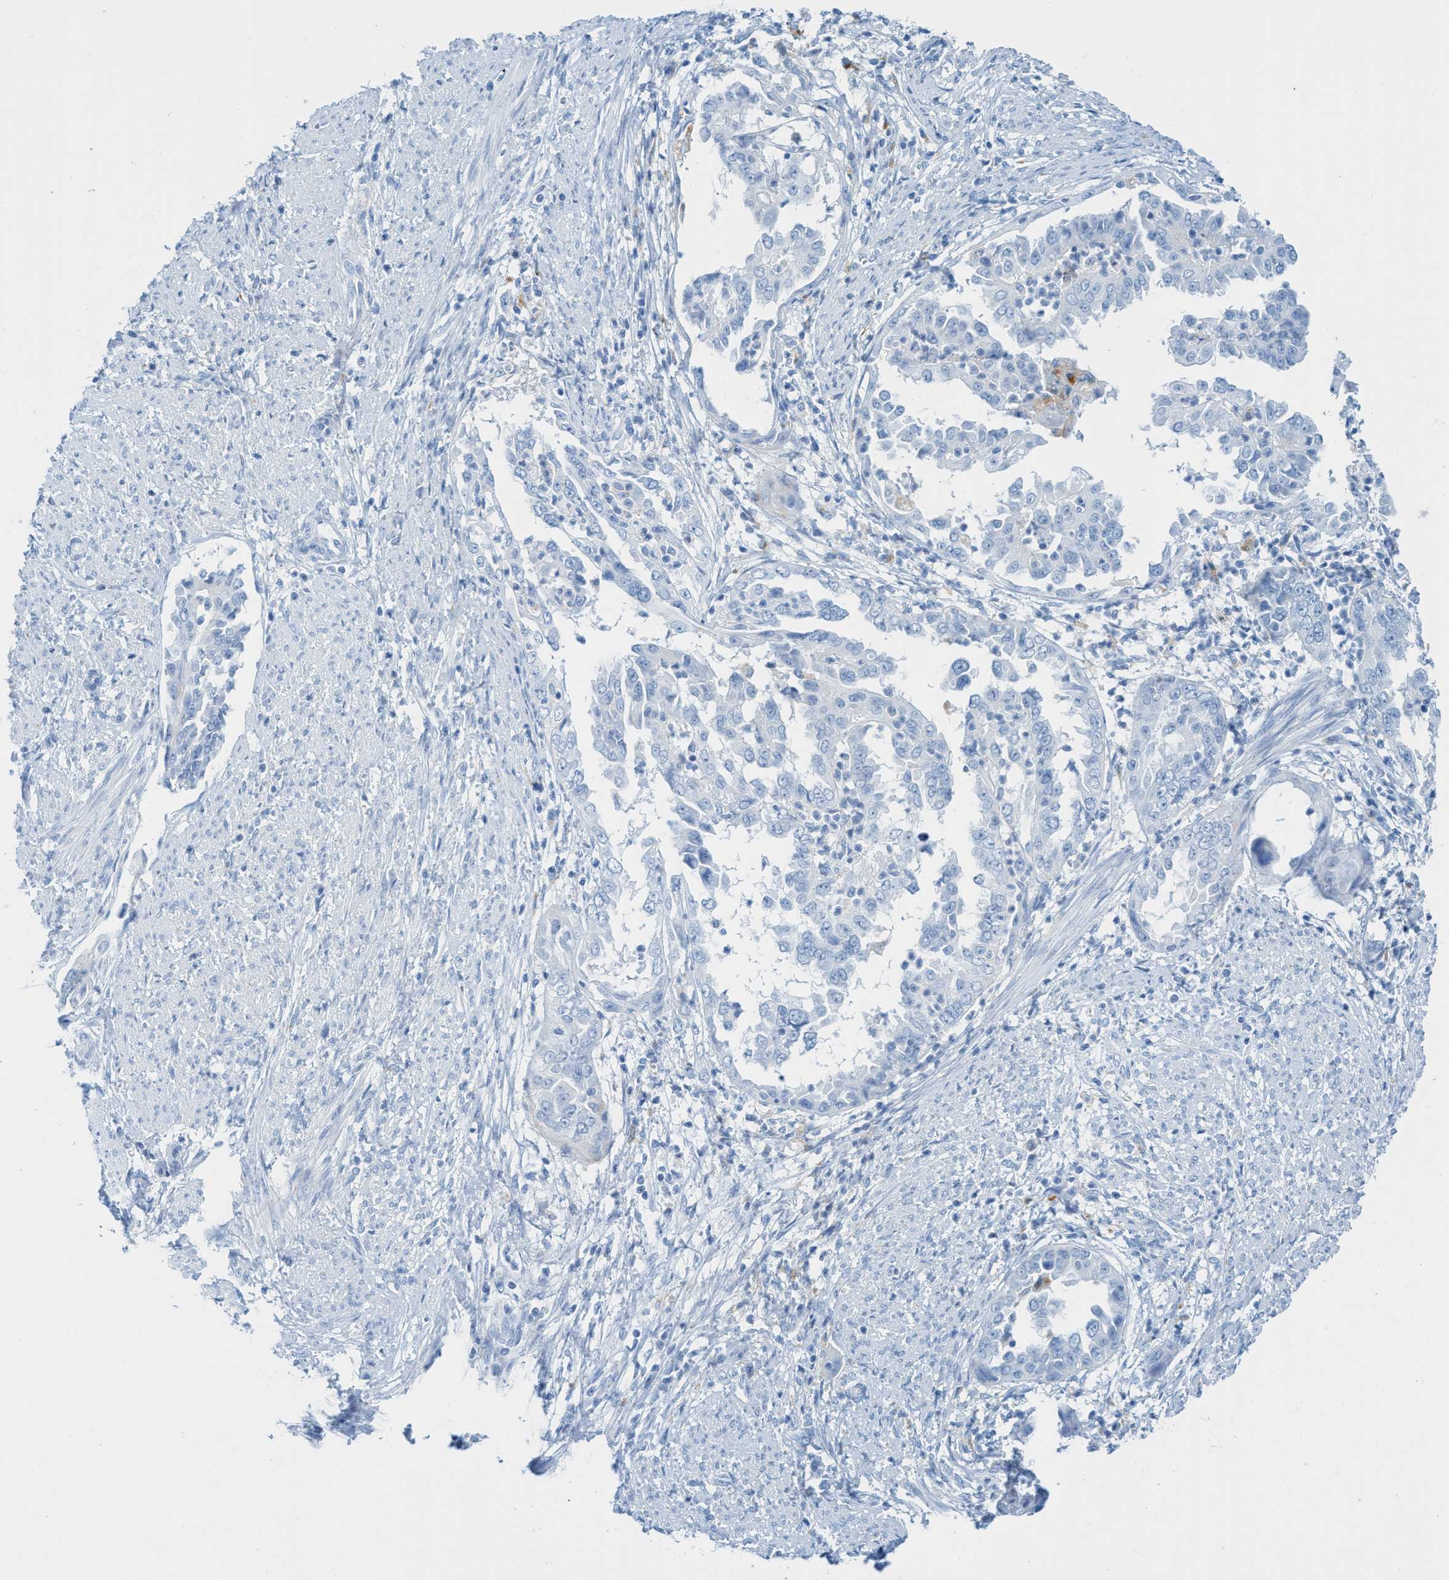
{"staining": {"intensity": "negative", "quantity": "none", "location": "none"}, "tissue": "endometrial cancer", "cell_type": "Tumor cells", "image_type": "cancer", "snomed": [{"axis": "morphology", "description": "Adenocarcinoma, NOS"}, {"axis": "topography", "description": "Endometrium"}], "caption": "Endometrial adenocarcinoma stained for a protein using immunohistochemistry (IHC) demonstrates no expression tumor cells.", "gene": "C21orf62", "patient": {"sex": "female", "age": 85}}